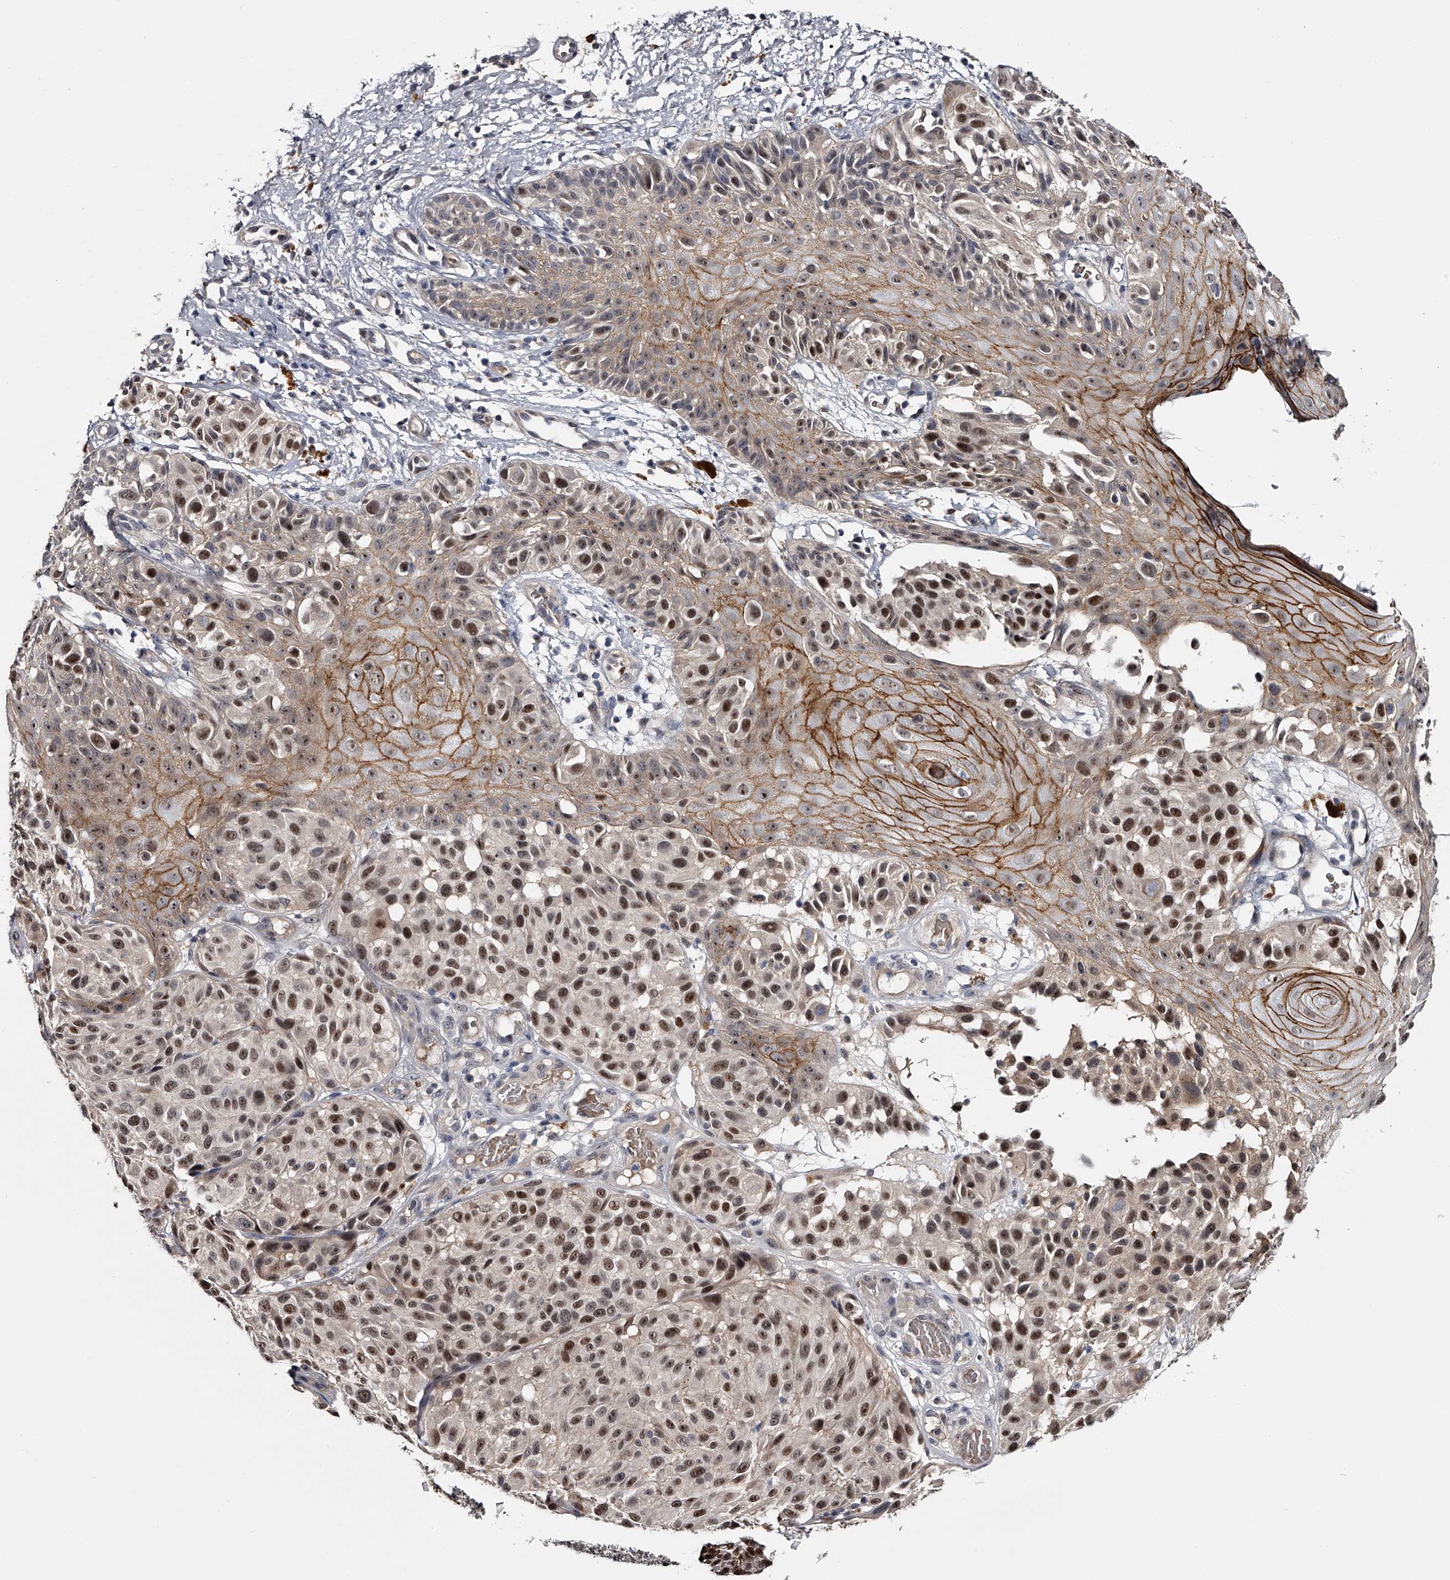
{"staining": {"intensity": "moderate", "quantity": ">75%", "location": "cytoplasmic/membranous,nuclear"}, "tissue": "melanoma", "cell_type": "Tumor cells", "image_type": "cancer", "snomed": [{"axis": "morphology", "description": "Malignant melanoma, NOS"}, {"axis": "topography", "description": "Skin"}], "caption": "This is an image of immunohistochemistry (IHC) staining of malignant melanoma, which shows moderate positivity in the cytoplasmic/membranous and nuclear of tumor cells.", "gene": "MDN1", "patient": {"sex": "male", "age": 83}}